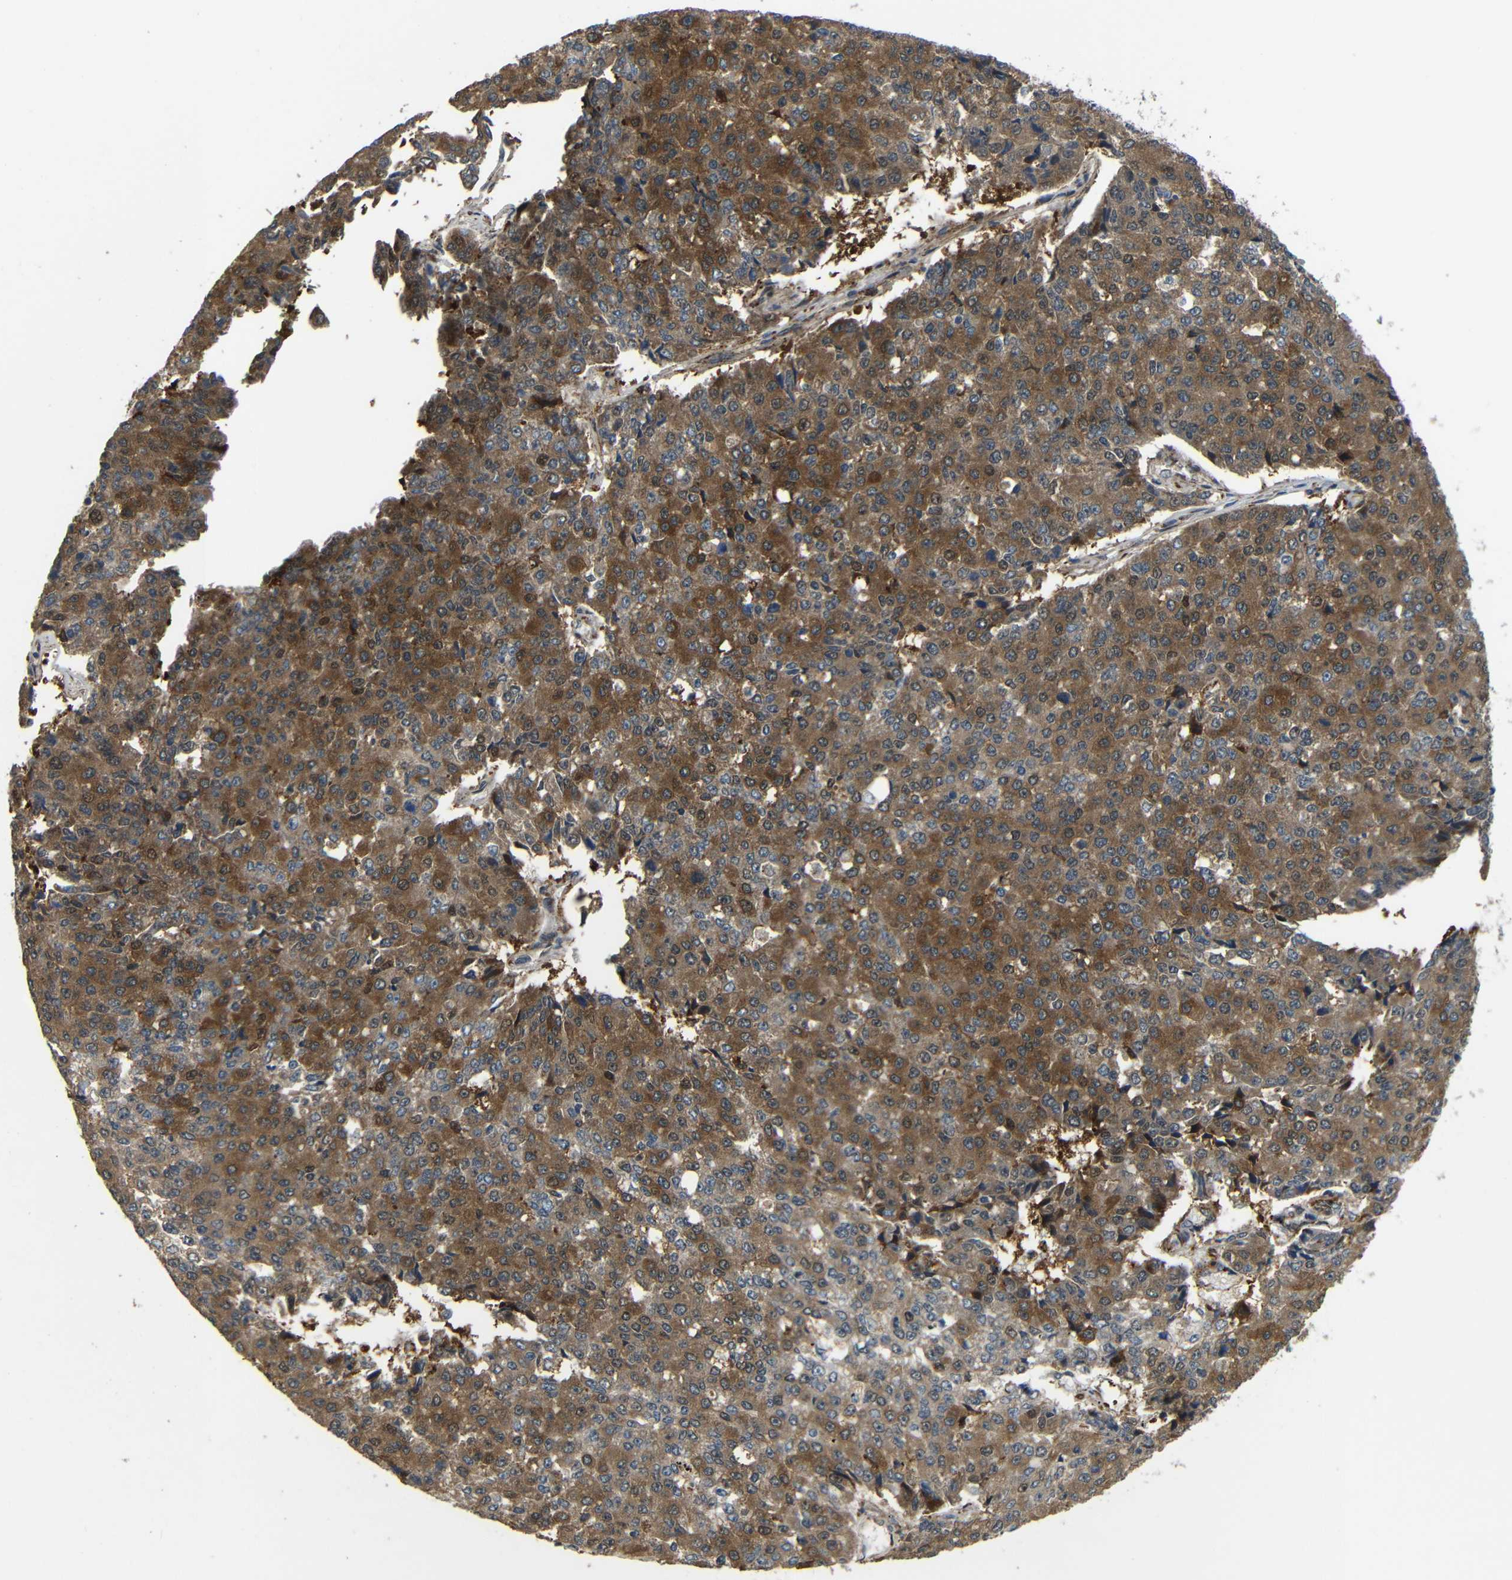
{"staining": {"intensity": "moderate", "quantity": ">75%", "location": "cytoplasmic/membranous"}, "tissue": "pancreatic cancer", "cell_type": "Tumor cells", "image_type": "cancer", "snomed": [{"axis": "morphology", "description": "Adenocarcinoma, NOS"}, {"axis": "topography", "description": "Pancreas"}], "caption": "IHC photomicrograph of neoplastic tissue: pancreatic adenocarcinoma stained using immunohistochemistry demonstrates medium levels of moderate protein expression localized specifically in the cytoplasmic/membranous of tumor cells, appearing as a cytoplasmic/membranous brown color.", "gene": "SYDE1", "patient": {"sex": "male", "age": 50}}